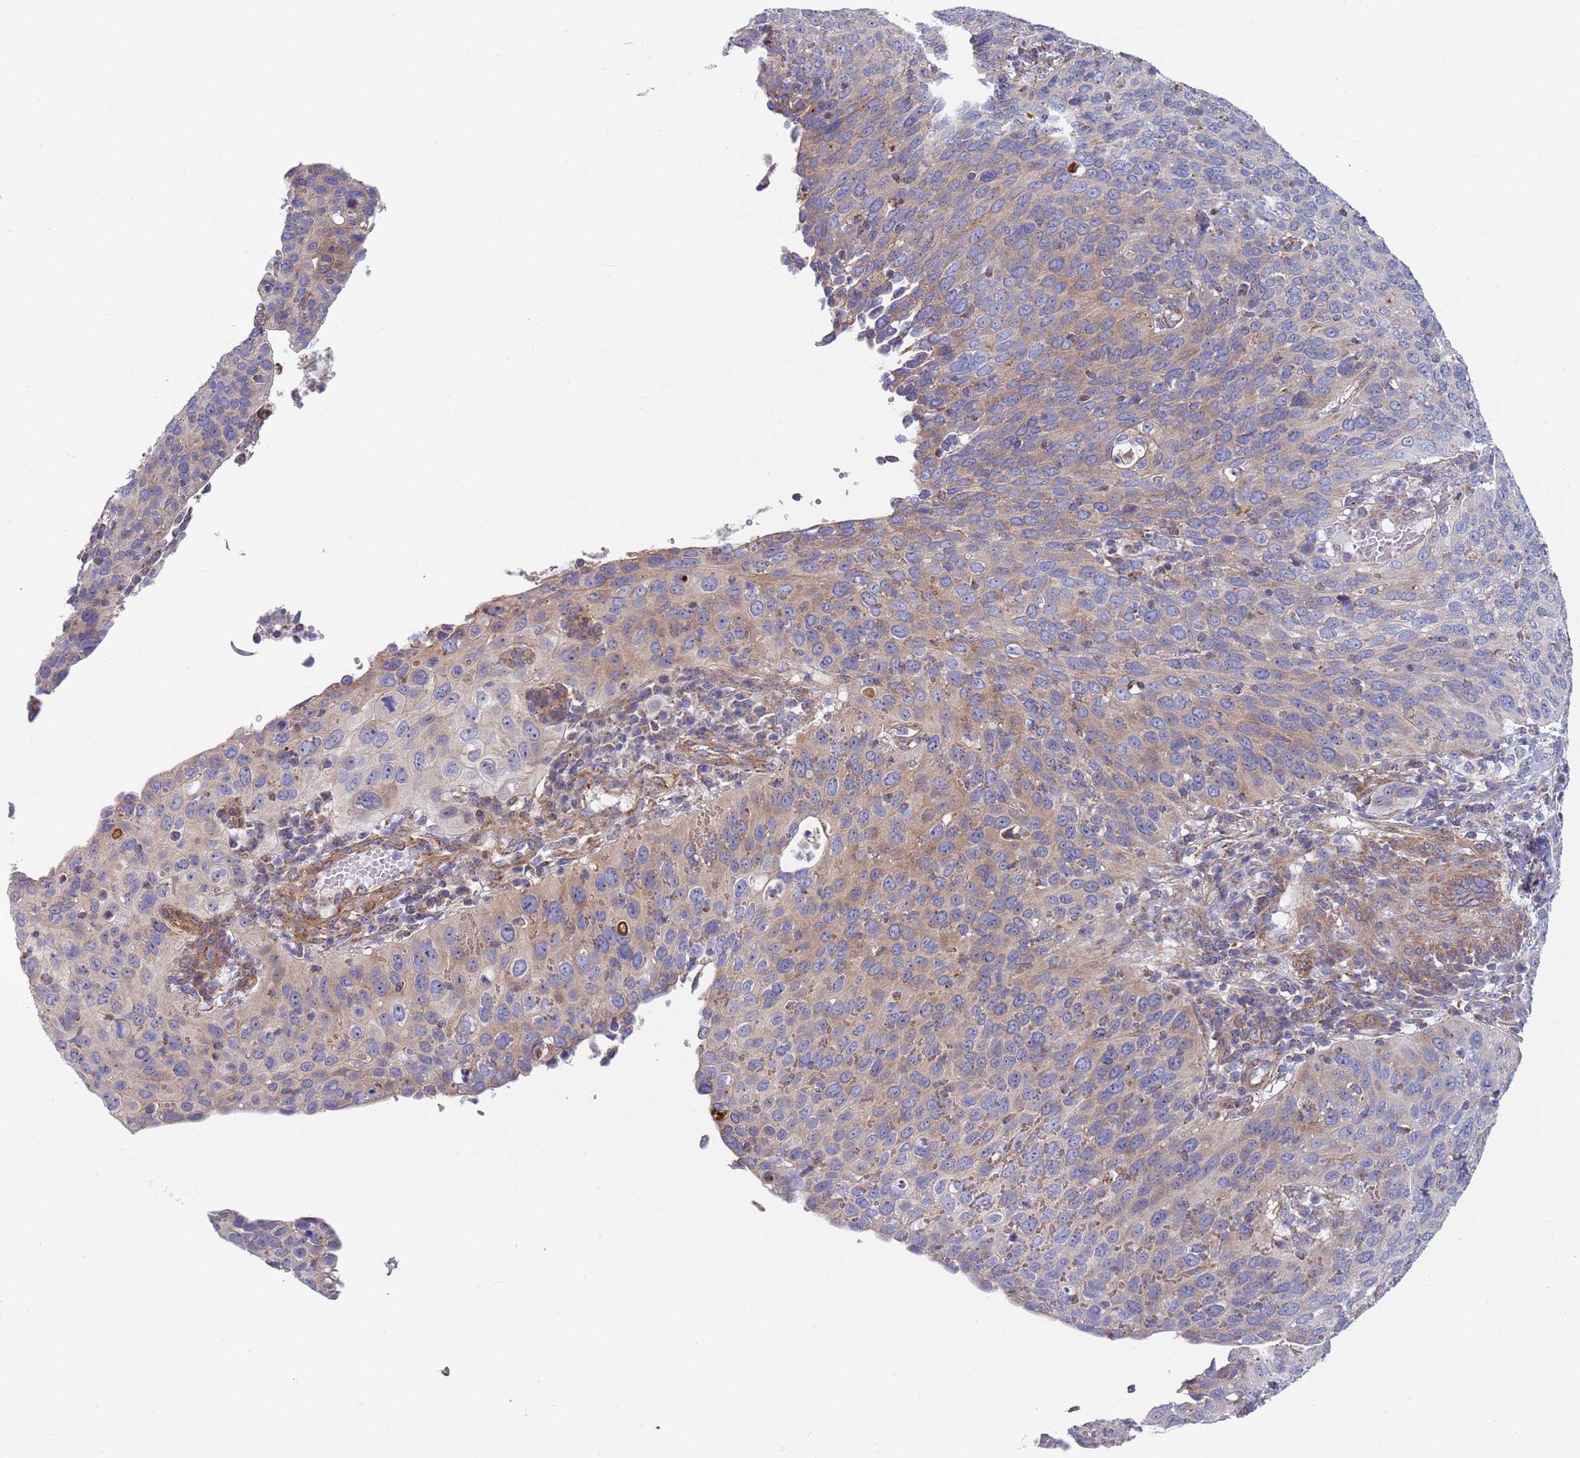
{"staining": {"intensity": "weak", "quantity": "25%-75%", "location": "cytoplasmic/membranous"}, "tissue": "cervical cancer", "cell_type": "Tumor cells", "image_type": "cancer", "snomed": [{"axis": "morphology", "description": "Squamous cell carcinoma, NOS"}, {"axis": "topography", "description": "Cervix"}], "caption": "Immunohistochemistry image of neoplastic tissue: cervical cancer (squamous cell carcinoma) stained using immunohistochemistry reveals low levels of weak protein expression localized specifically in the cytoplasmic/membranous of tumor cells, appearing as a cytoplasmic/membranous brown color.", "gene": "PWWP3A", "patient": {"sex": "female", "age": 36}}